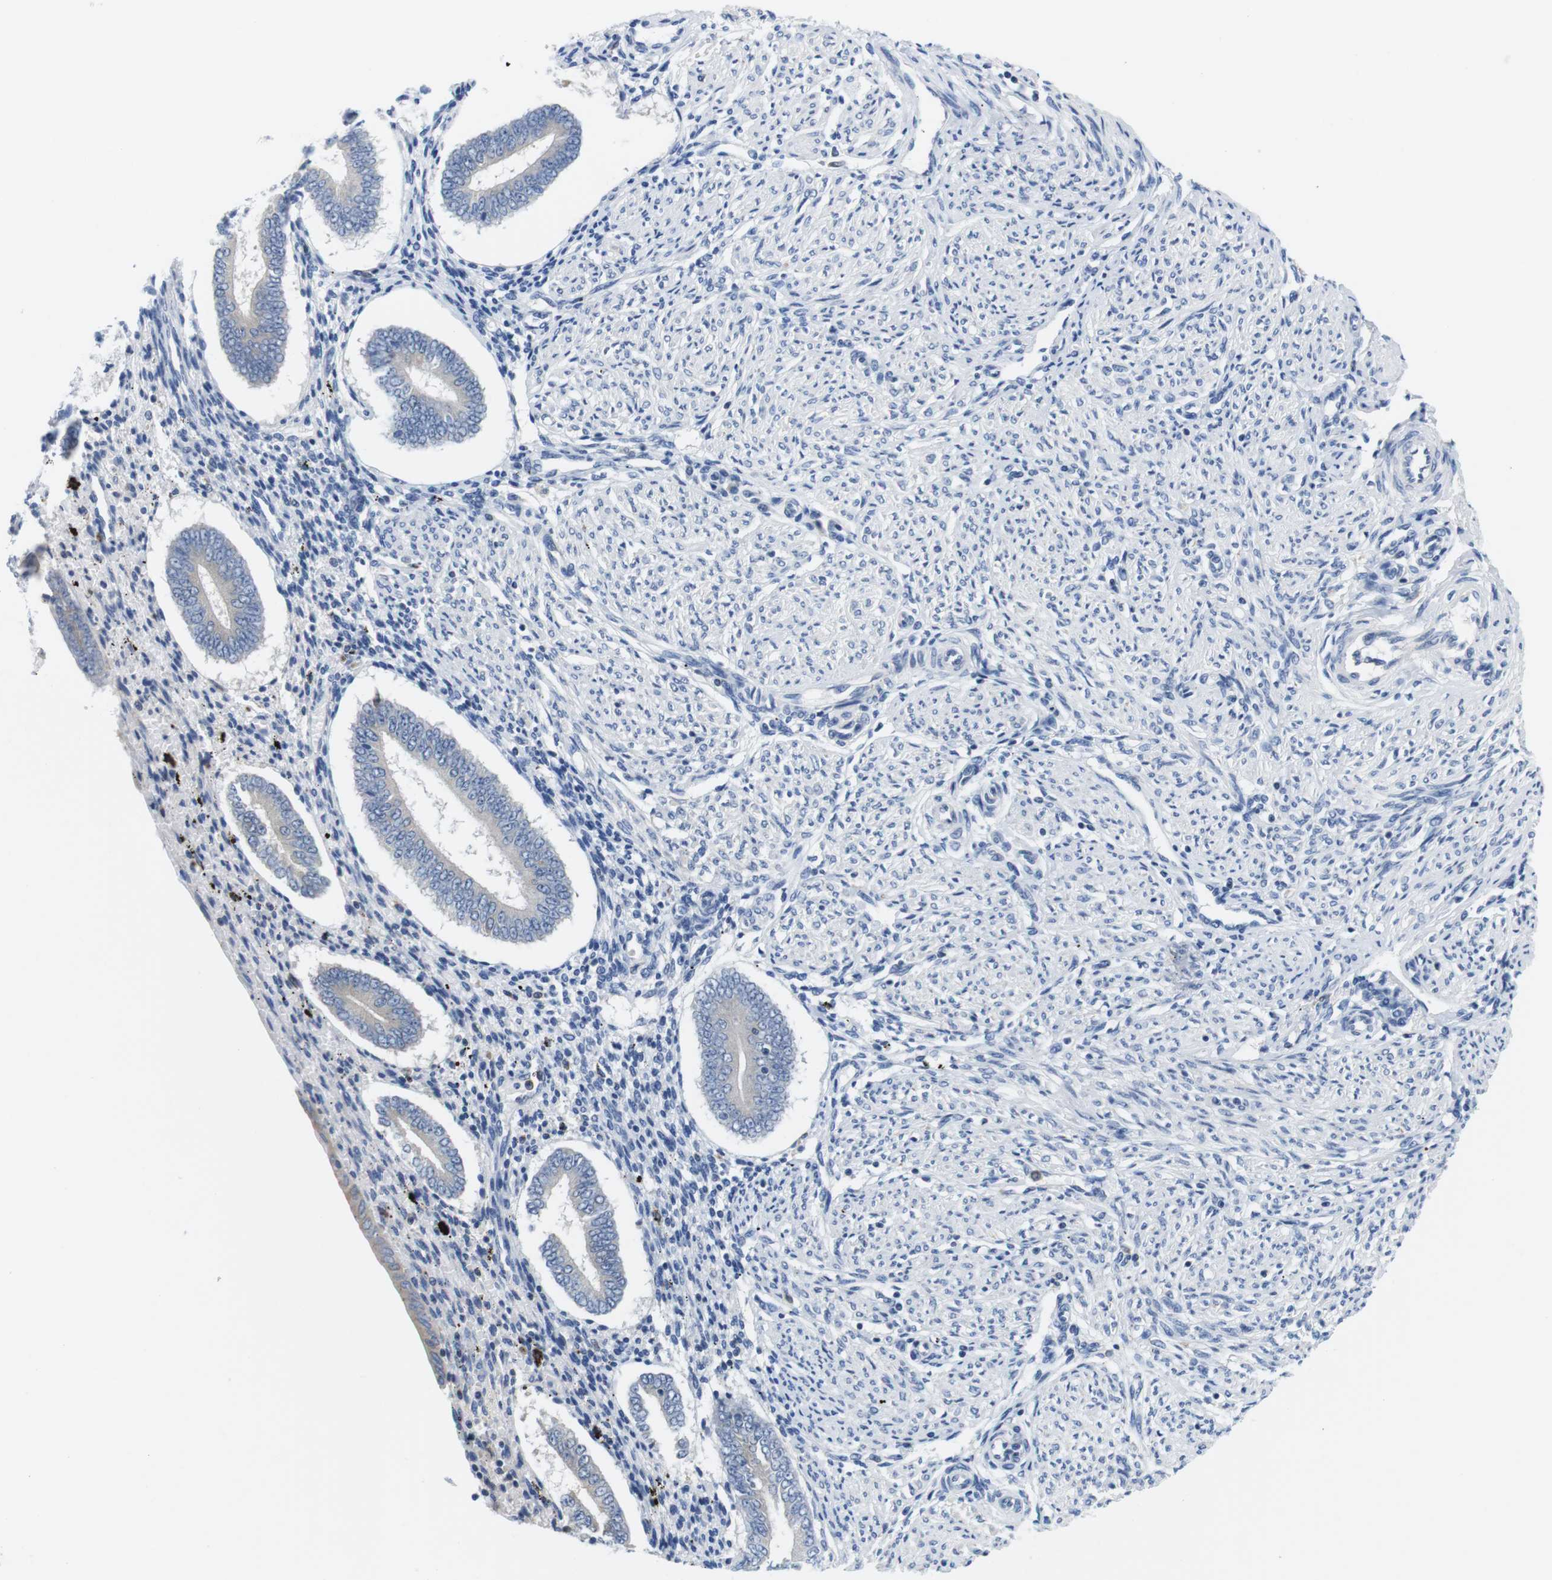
{"staining": {"intensity": "negative", "quantity": "none", "location": "none"}, "tissue": "endometrium", "cell_type": "Cells in endometrial stroma", "image_type": "normal", "snomed": [{"axis": "morphology", "description": "Normal tissue, NOS"}, {"axis": "topography", "description": "Endometrium"}], "caption": "The micrograph demonstrates no staining of cells in endometrial stroma in benign endometrium.", "gene": "CNGA2", "patient": {"sex": "female", "age": 42}}